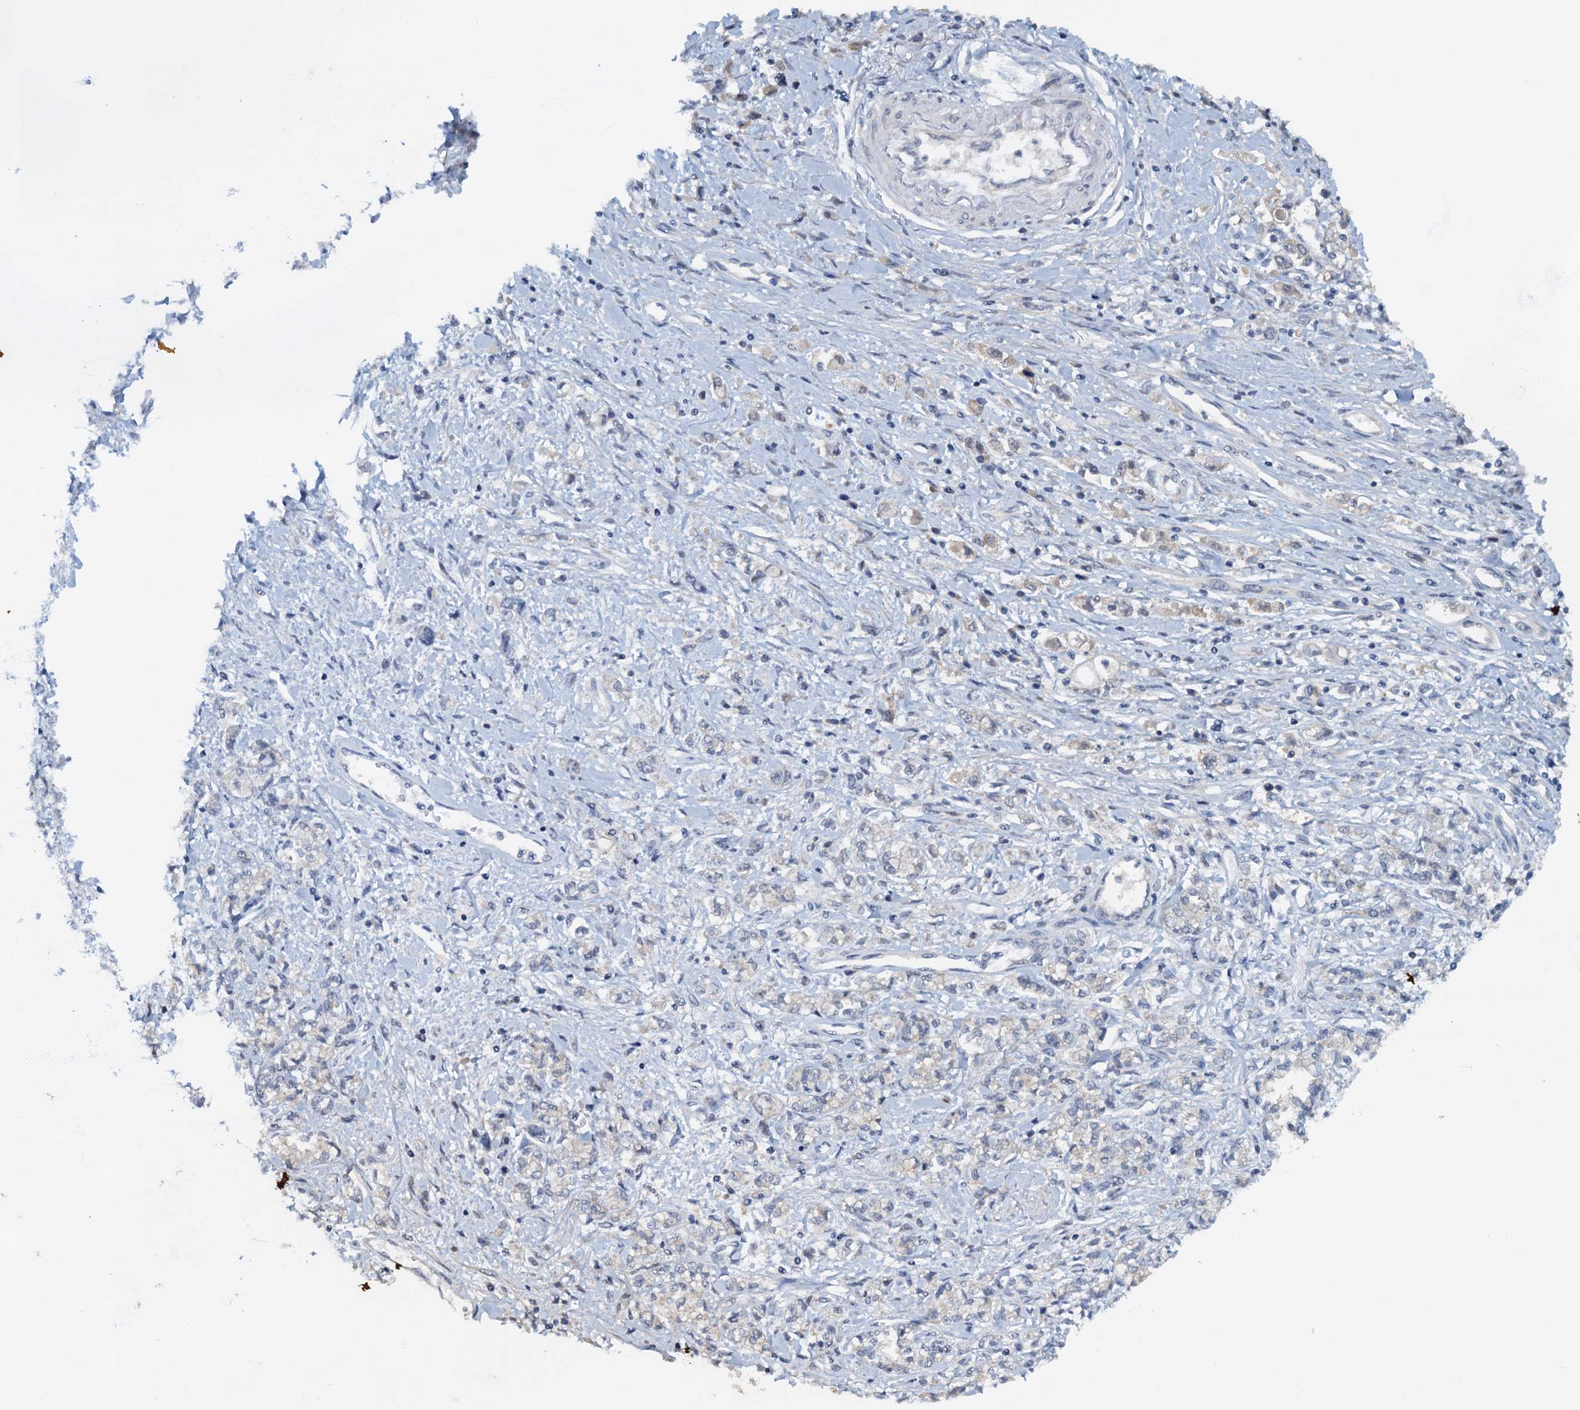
{"staining": {"intensity": "negative", "quantity": "none", "location": "none"}, "tissue": "stomach cancer", "cell_type": "Tumor cells", "image_type": "cancer", "snomed": [{"axis": "morphology", "description": "Adenocarcinoma, NOS"}, {"axis": "topography", "description": "Stomach"}], "caption": "High power microscopy micrograph of an immunohistochemistry image of stomach cancer (adenocarcinoma), revealing no significant expression in tumor cells.", "gene": "PTGES3", "patient": {"sex": "female", "age": 76}}